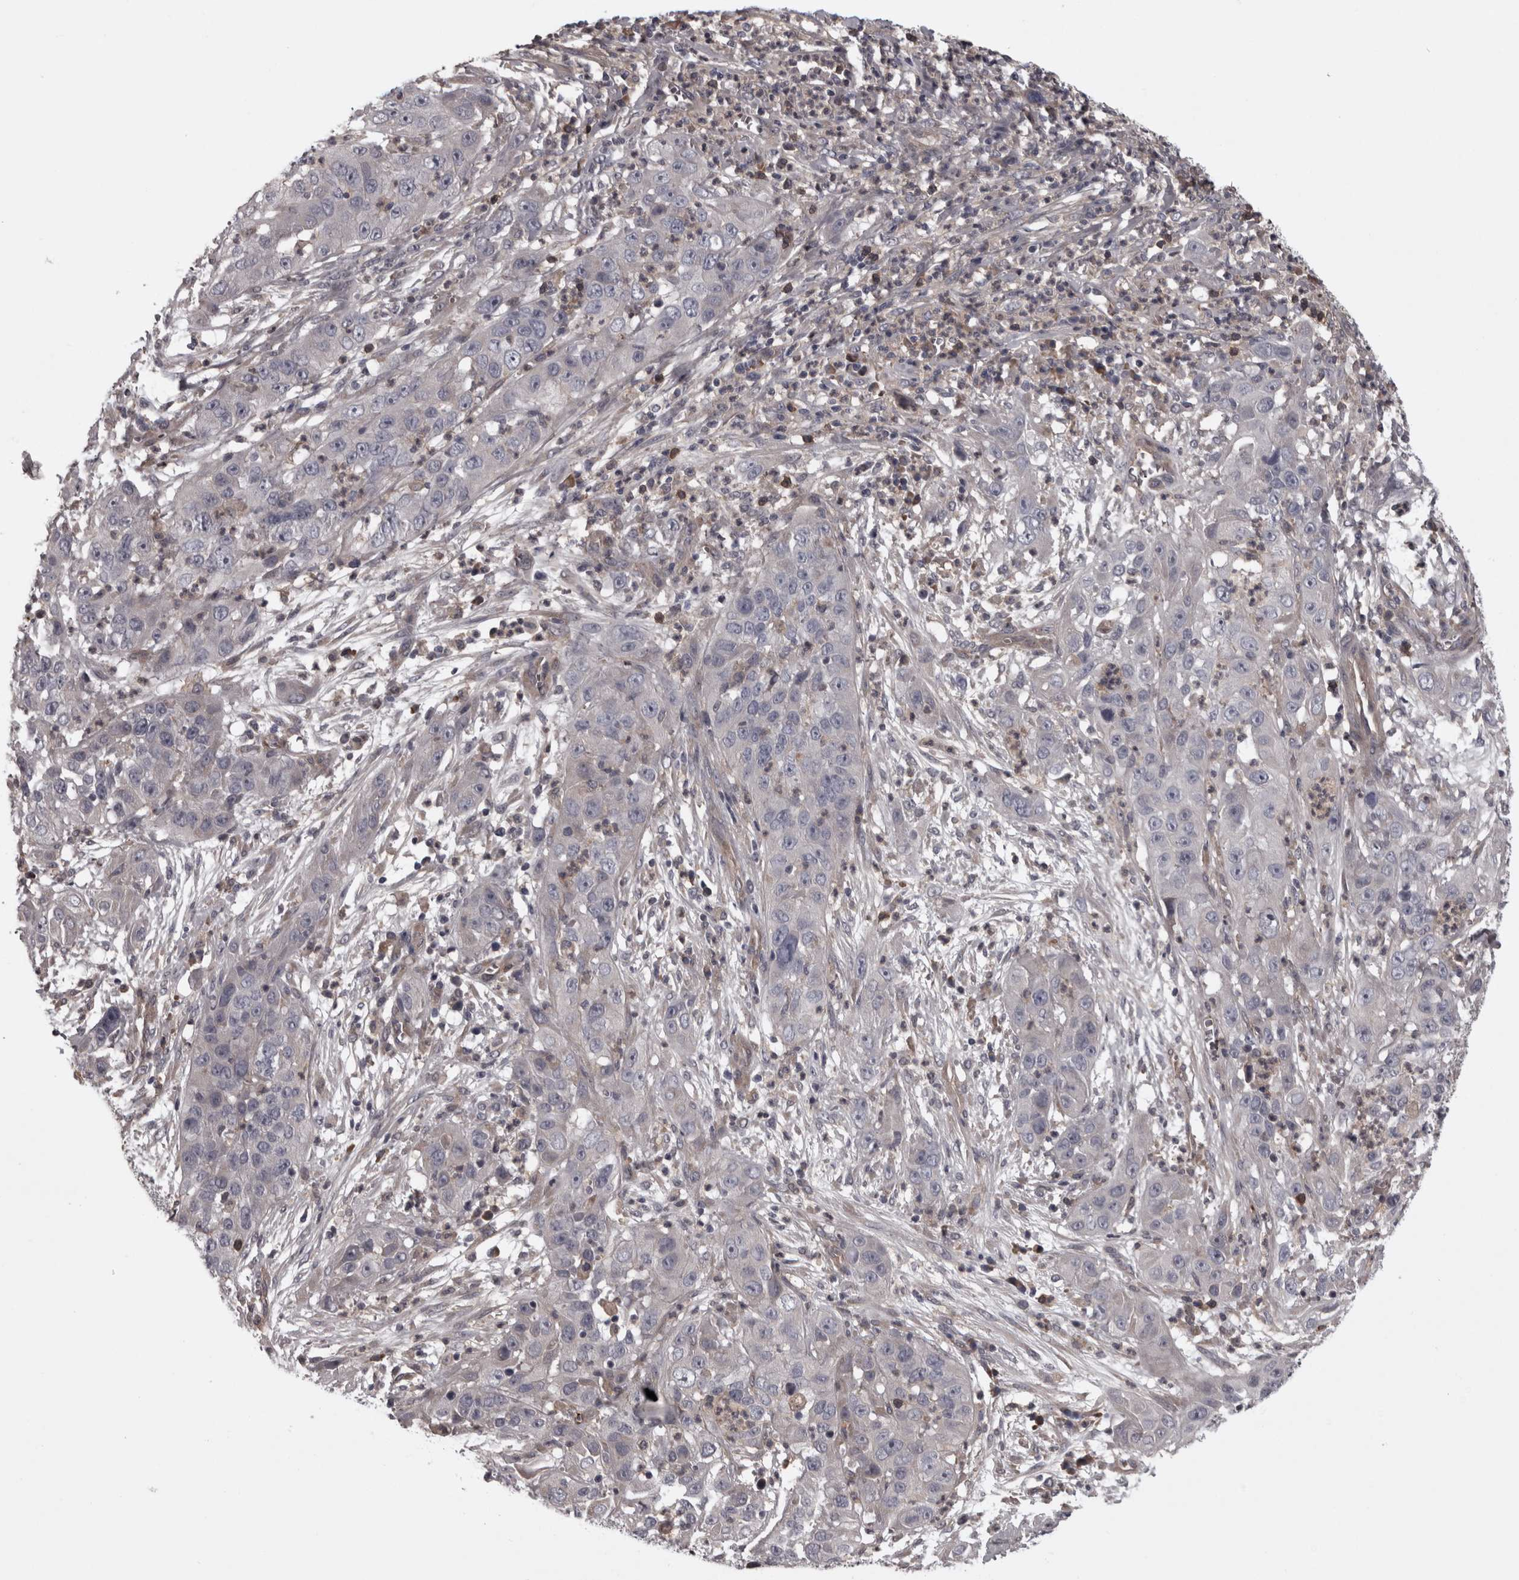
{"staining": {"intensity": "negative", "quantity": "none", "location": "none"}, "tissue": "cervical cancer", "cell_type": "Tumor cells", "image_type": "cancer", "snomed": [{"axis": "morphology", "description": "Squamous cell carcinoma, NOS"}, {"axis": "topography", "description": "Cervix"}], "caption": "The IHC micrograph has no significant expression in tumor cells of cervical cancer (squamous cell carcinoma) tissue.", "gene": "RSU1", "patient": {"sex": "female", "age": 32}}